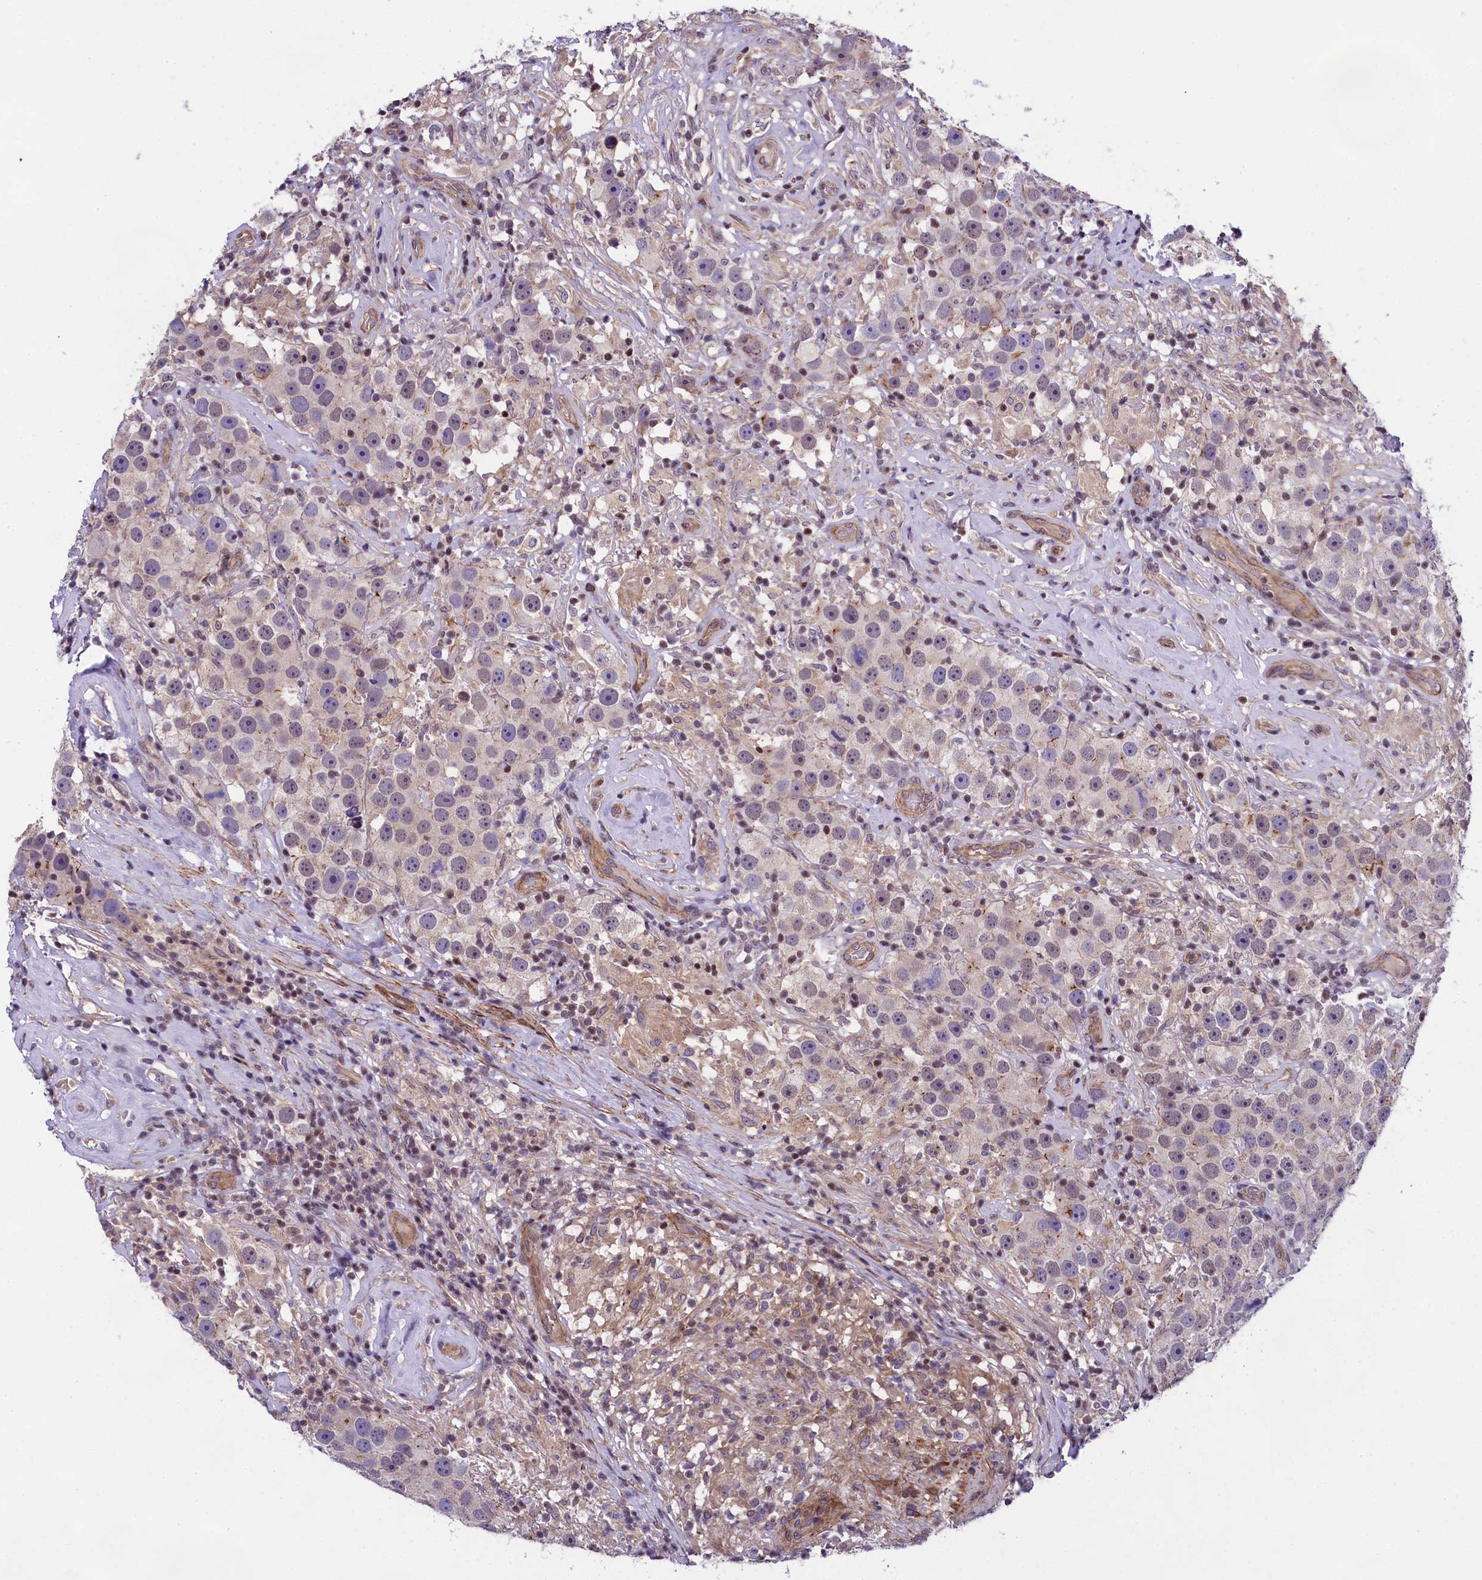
{"staining": {"intensity": "negative", "quantity": "none", "location": "none"}, "tissue": "testis cancer", "cell_type": "Tumor cells", "image_type": "cancer", "snomed": [{"axis": "morphology", "description": "Seminoma, NOS"}, {"axis": "topography", "description": "Testis"}], "caption": "Histopathology image shows no protein positivity in tumor cells of testis cancer tissue.", "gene": "SP4", "patient": {"sex": "male", "age": 49}}